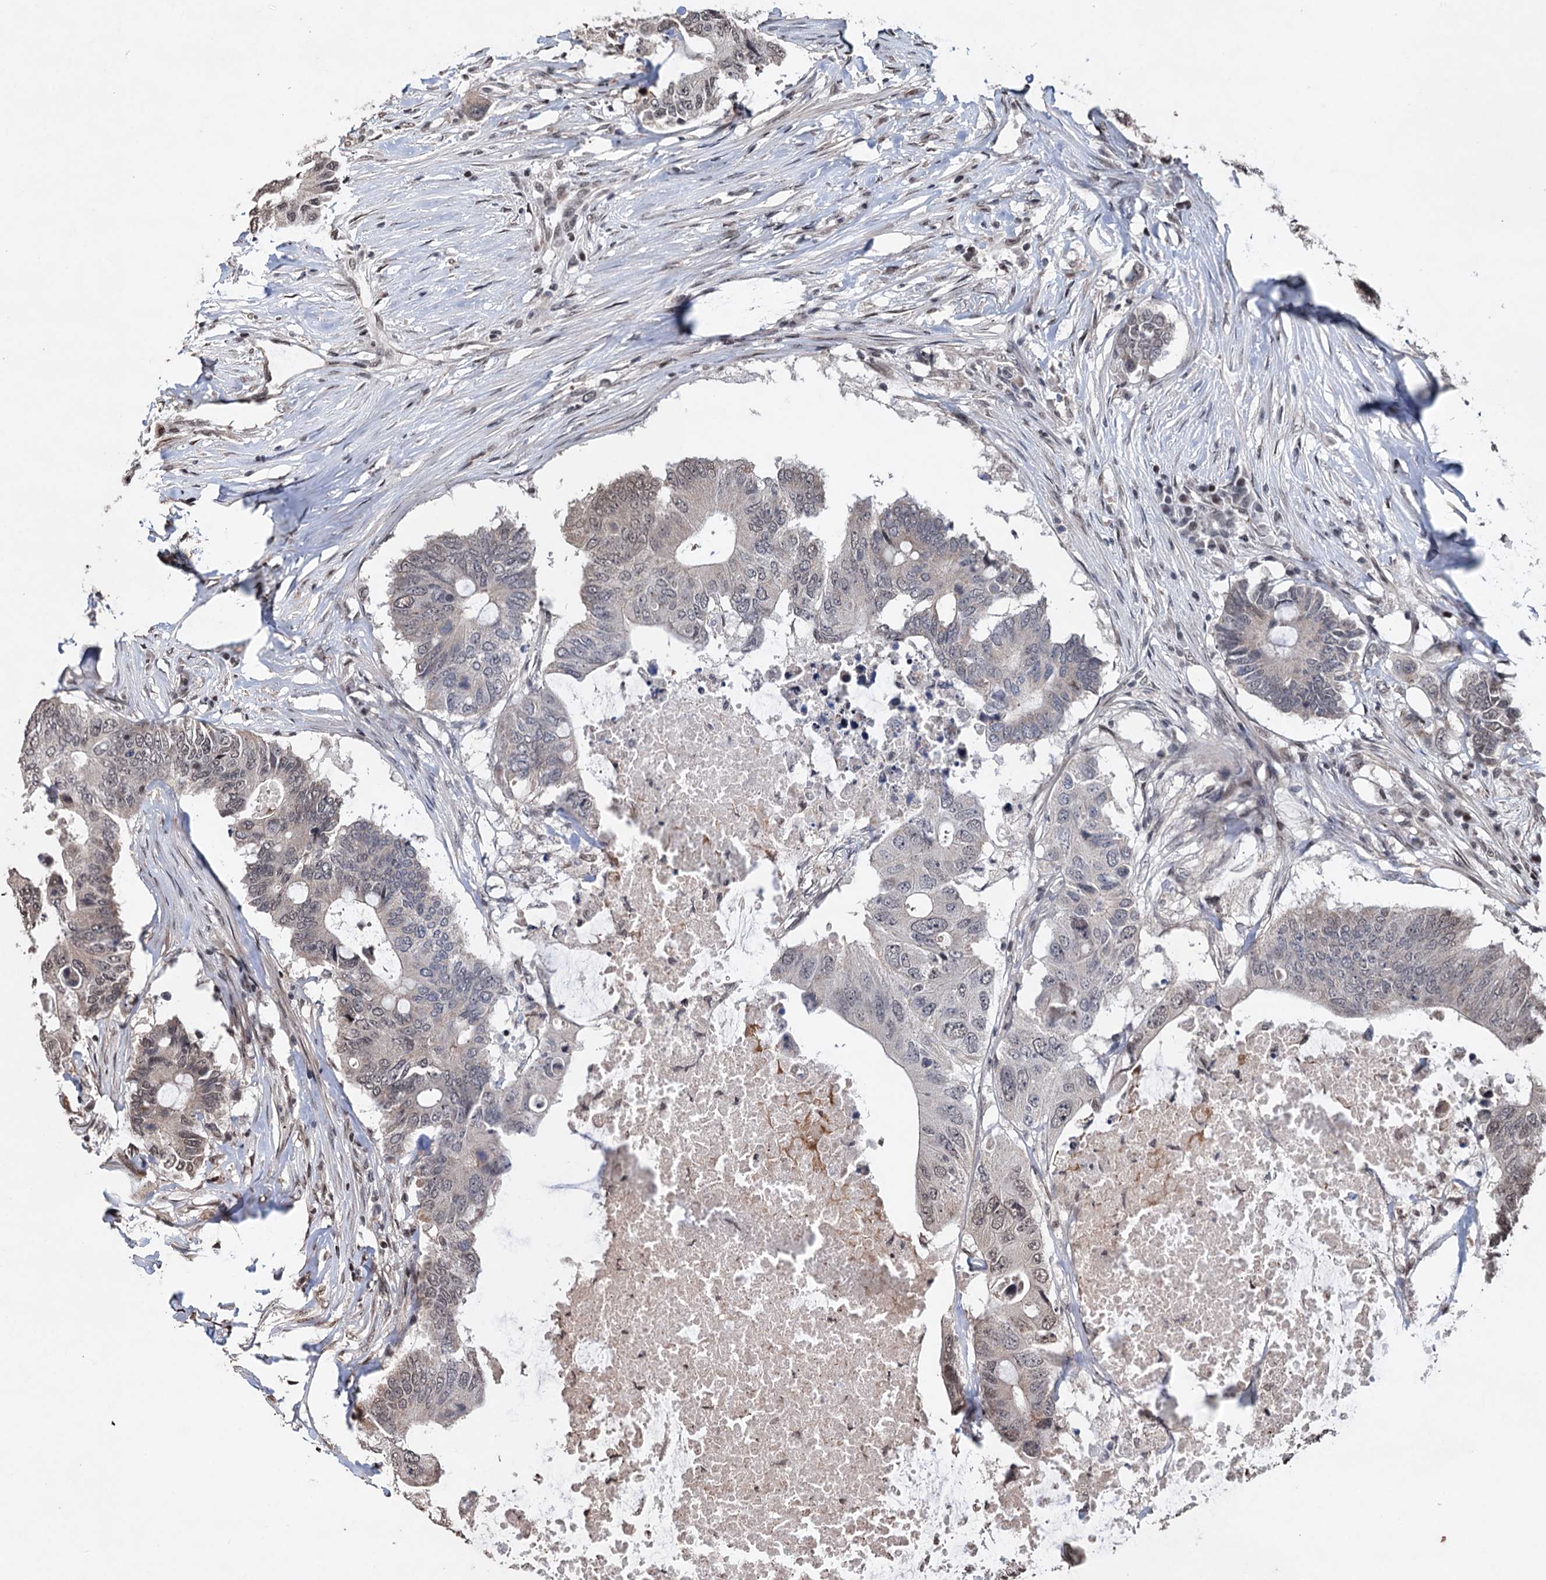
{"staining": {"intensity": "weak", "quantity": "<25%", "location": "nuclear"}, "tissue": "colorectal cancer", "cell_type": "Tumor cells", "image_type": "cancer", "snomed": [{"axis": "morphology", "description": "Adenocarcinoma, NOS"}, {"axis": "topography", "description": "Colon"}], "caption": "DAB (3,3'-diaminobenzidine) immunohistochemical staining of adenocarcinoma (colorectal) reveals no significant positivity in tumor cells.", "gene": "EYA4", "patient": {"sex": "male", "age": 71}}